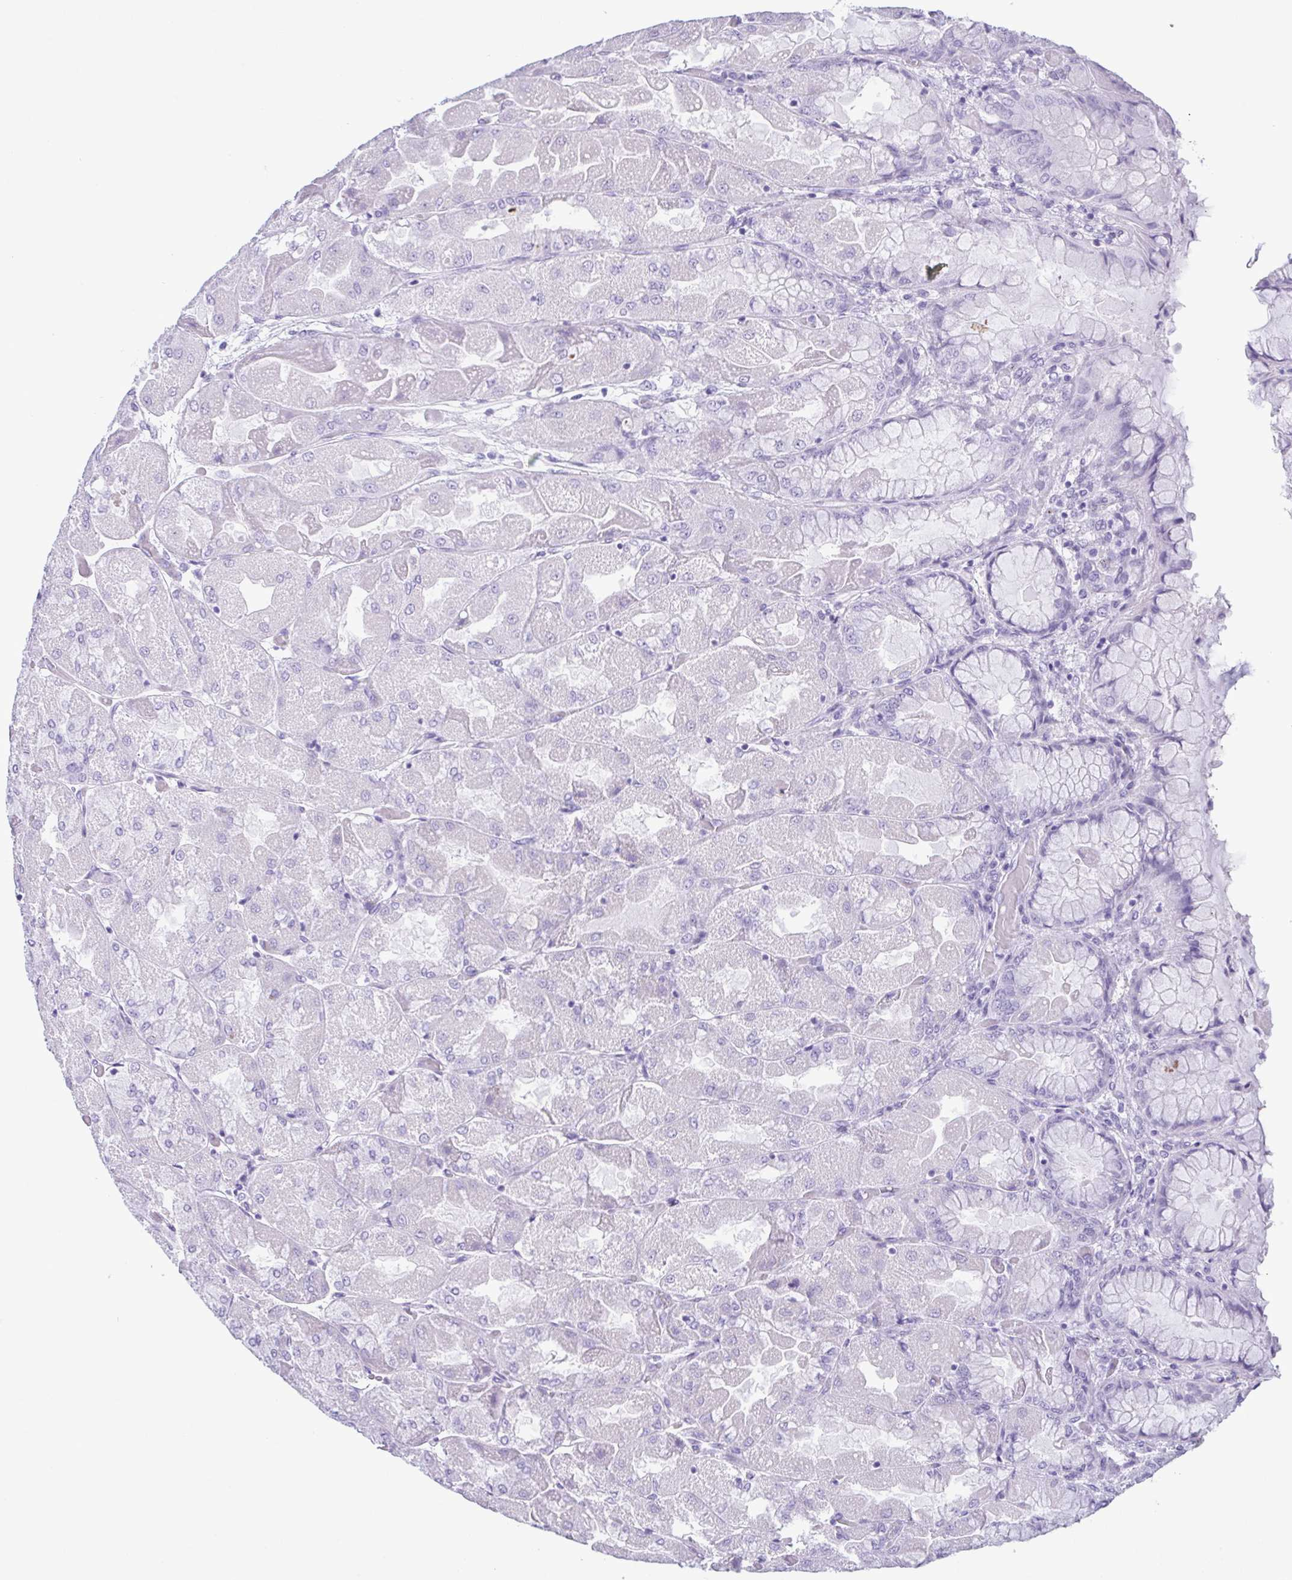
{"staining": {"intensity": "negative", "quantity": "none", "location": "none"}, "tissue": "stomach", "cell_type": "Glandular cells", "image_type": "normal", "snomed": [{"axis": "morphology", "description": "Normal tissue, NOS"}, {"axis": "topography", "description": "Stomach"}], "caption": "An IHC histopathology image of normal stomach is shown. There is no staining in glandular cells of stomach.", "gene": "SUGP2", "patient": {"sex": "female", "age": 61}}